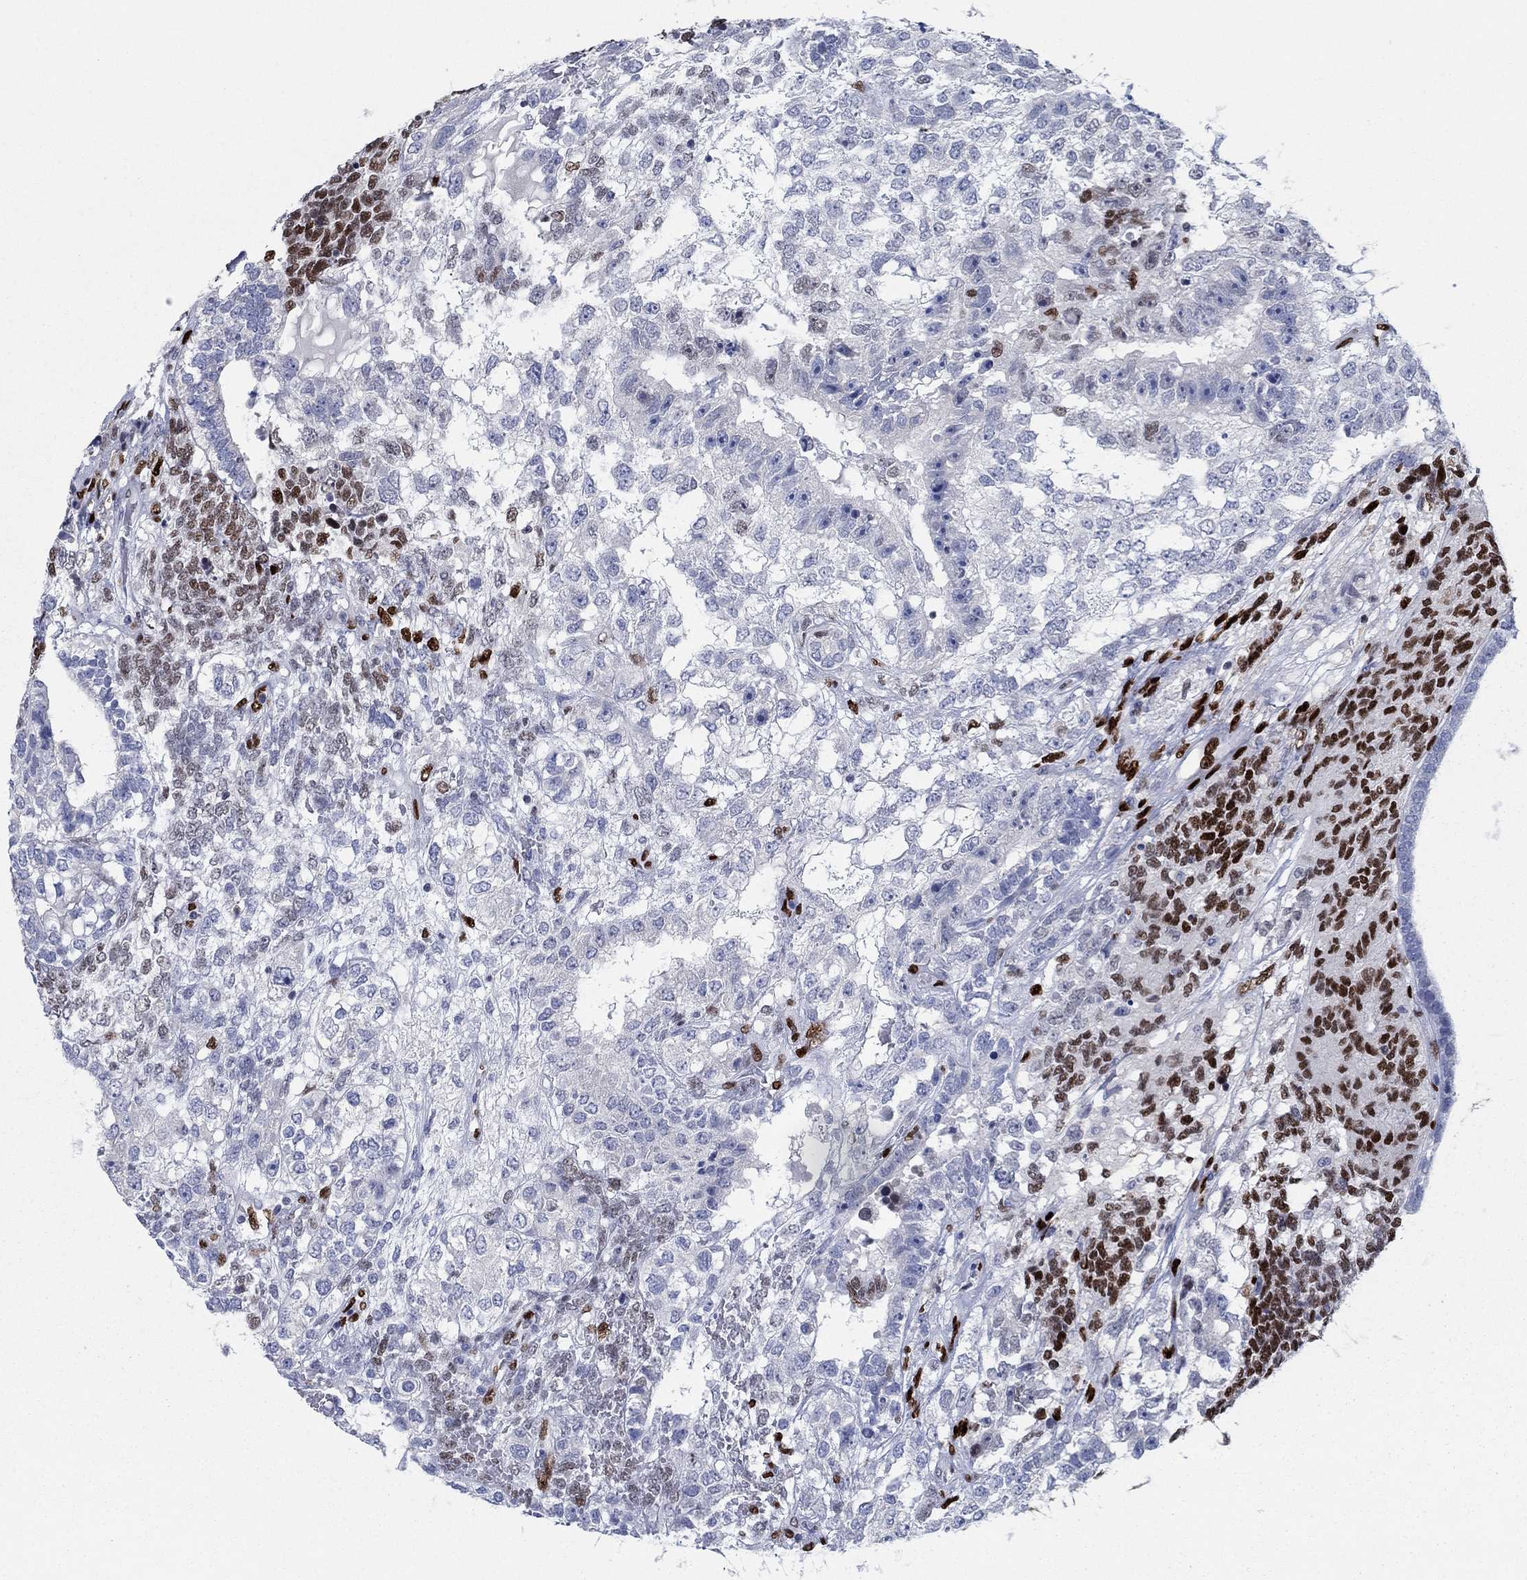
{"staining": {"intensity": "strong", "quantity": "25%-75%", "location": "nuclear"}, "tissue": "testis cancer", "cell_type": "Tumor cells", "image_type": "cancer", "snomed": [{"axis": "morphology", "description": "Seminoma, NOS"}, {"axis": "morphology", "description": "Carcinoma, Embryonal, NOS"}, {"axis": "topography", "description": "Testis"}], "caption": "There is high levels of strong nuclear positivity in tumor cells of testis cancer (embryonal carcinoma), as demonstrated by immunohistochemical staining (brown color).", "gene": "ZEB1", "patient": {"sex": "male", "age": 41}}